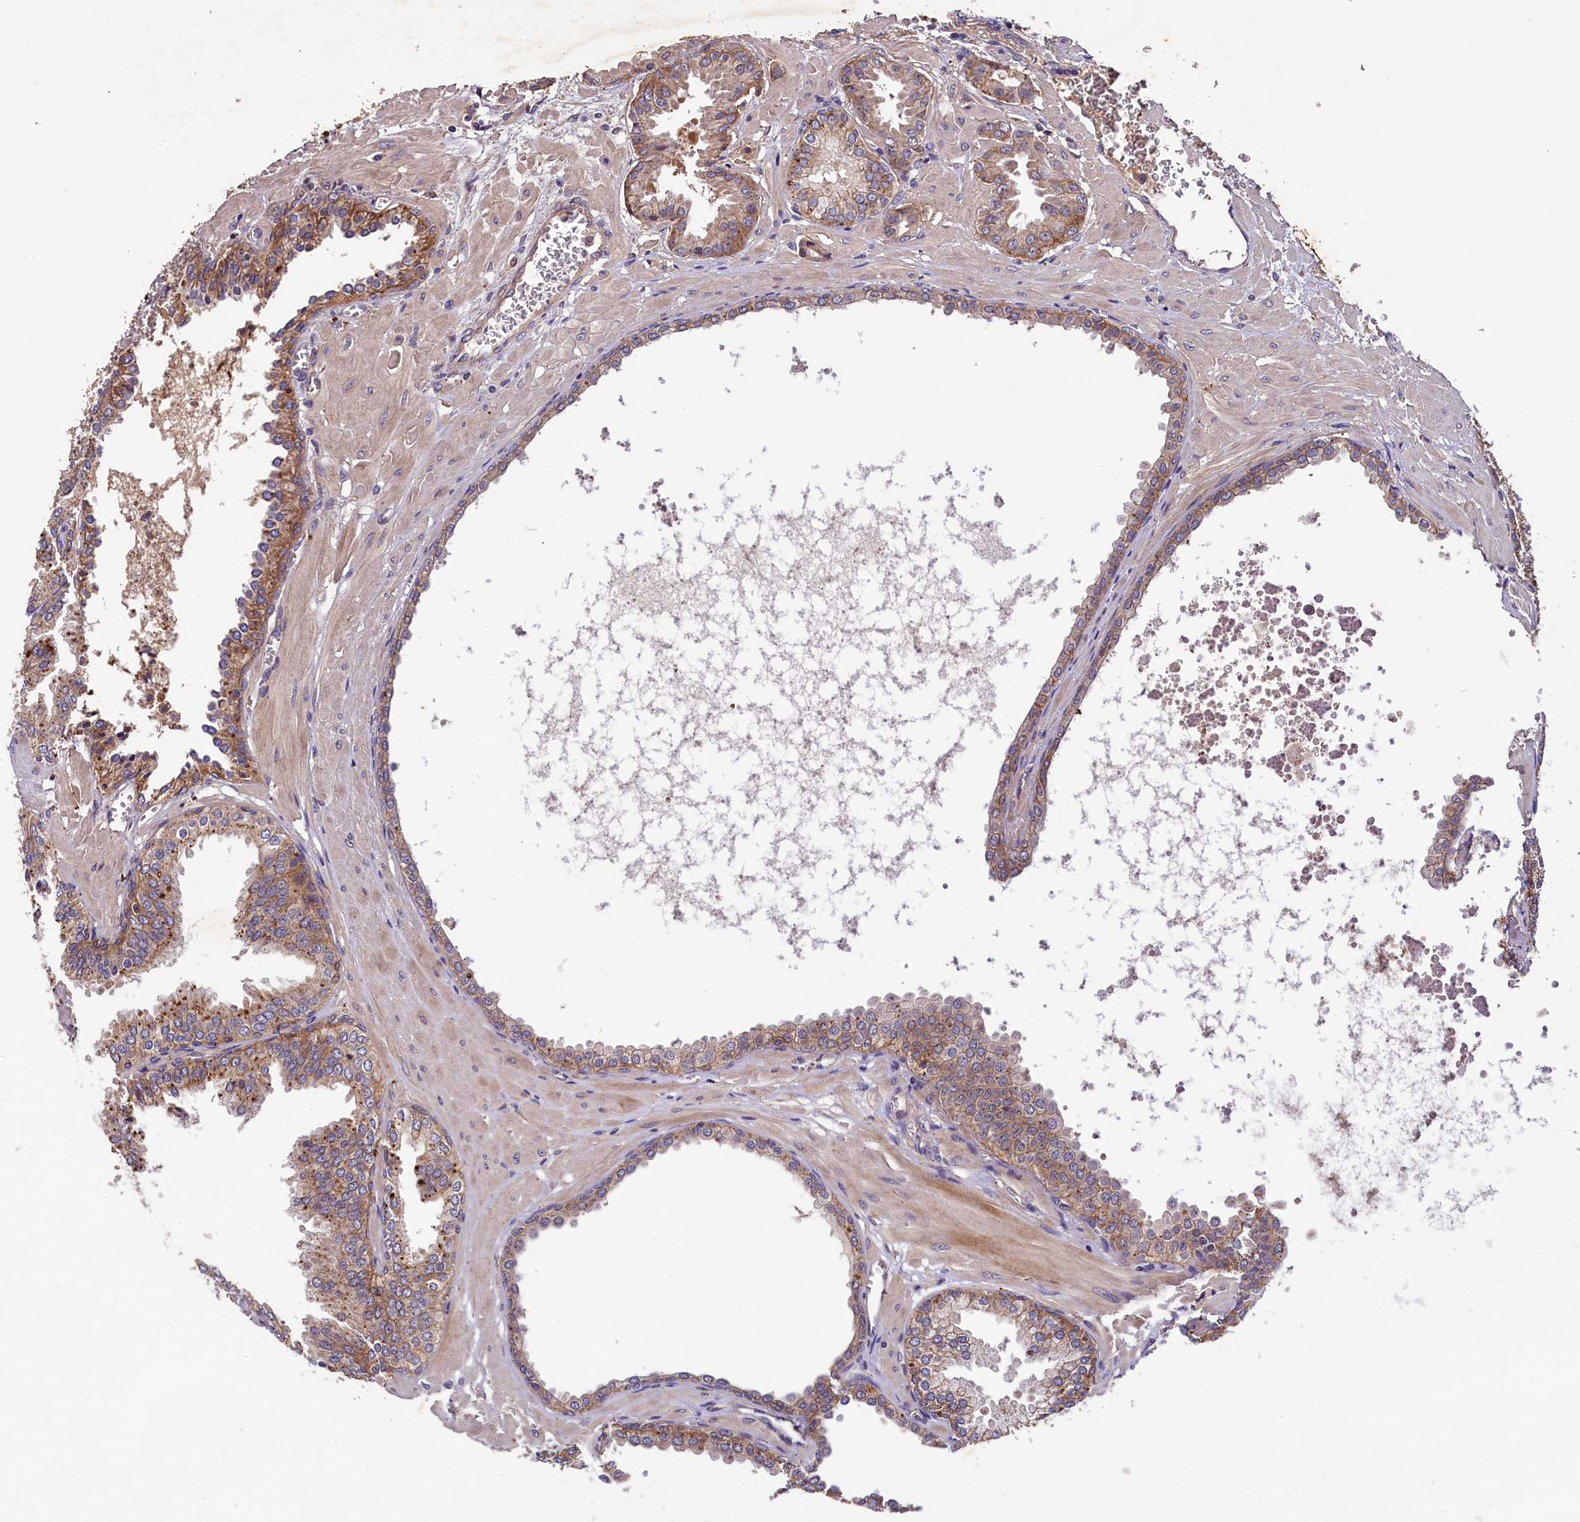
{"staining": {"intensity": "moderate", "quantity": ">75%", "location": "cytoplasmic/membranous"}, "tissue": "prostate cancer", "cell_type": "Tumor cells", "image_type": "cancer", "snomed": [{"axis": "morphology", "description": "Adenocarcinoma, Low grade"}, {"axis": "topography", "description": "Prostate"}], "caption": "The histopathology image displays immunohistochemical staining of prostate cancer (low-grade adenocarcinoma). There is moderate cytoplasmic/membranous positivity is present in approximately >75% of tumor cells. The staining was performed using DAB to visualize the protein expression in brown, while the nuclei were stained in blue with hematoxylin (Magnification: 20x).", "gene": "PLXNB1", "patient": {"sex": "male", "age": 67}}